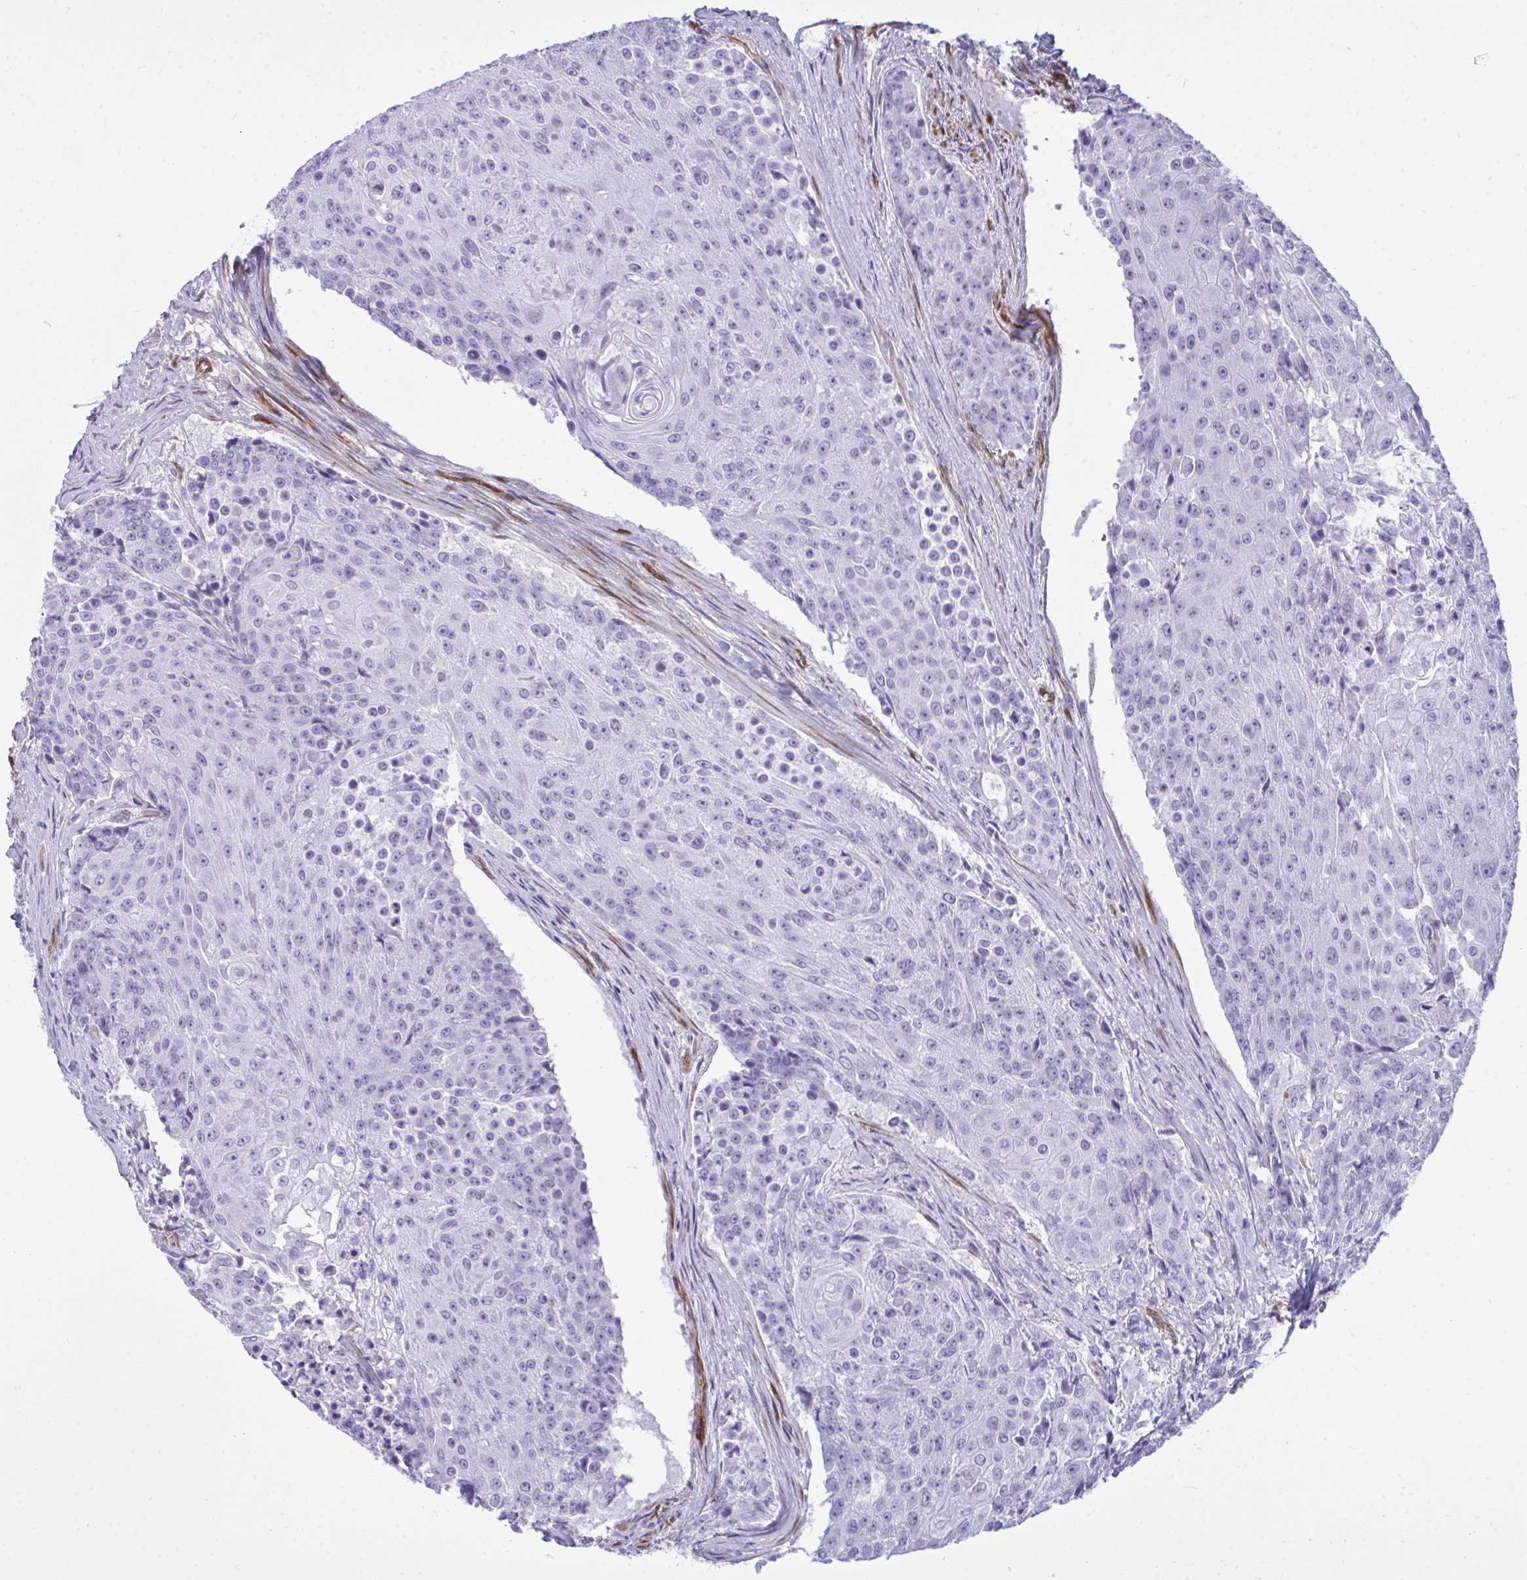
{"staining": {"intensity": "negative", "quantity": "none", "location": "none"}, "tissue": "urothelial cancer", "cell_type": "Tumor cells", "image_type": "cancer", "snomed": [{"axis": "morphology", "description": "Urothelial carcinoma, High grade"}, {"axis": "topography", "description": "Urinary bladder"}], "caption": "An IHC micrograph of high-grade urothelial carcinoma is shown. There is no staining in tumor cells of high-grade urothelial carcinoma.", "gene": "LIMS2", "patient": {"sex": "female", "age": 63}}